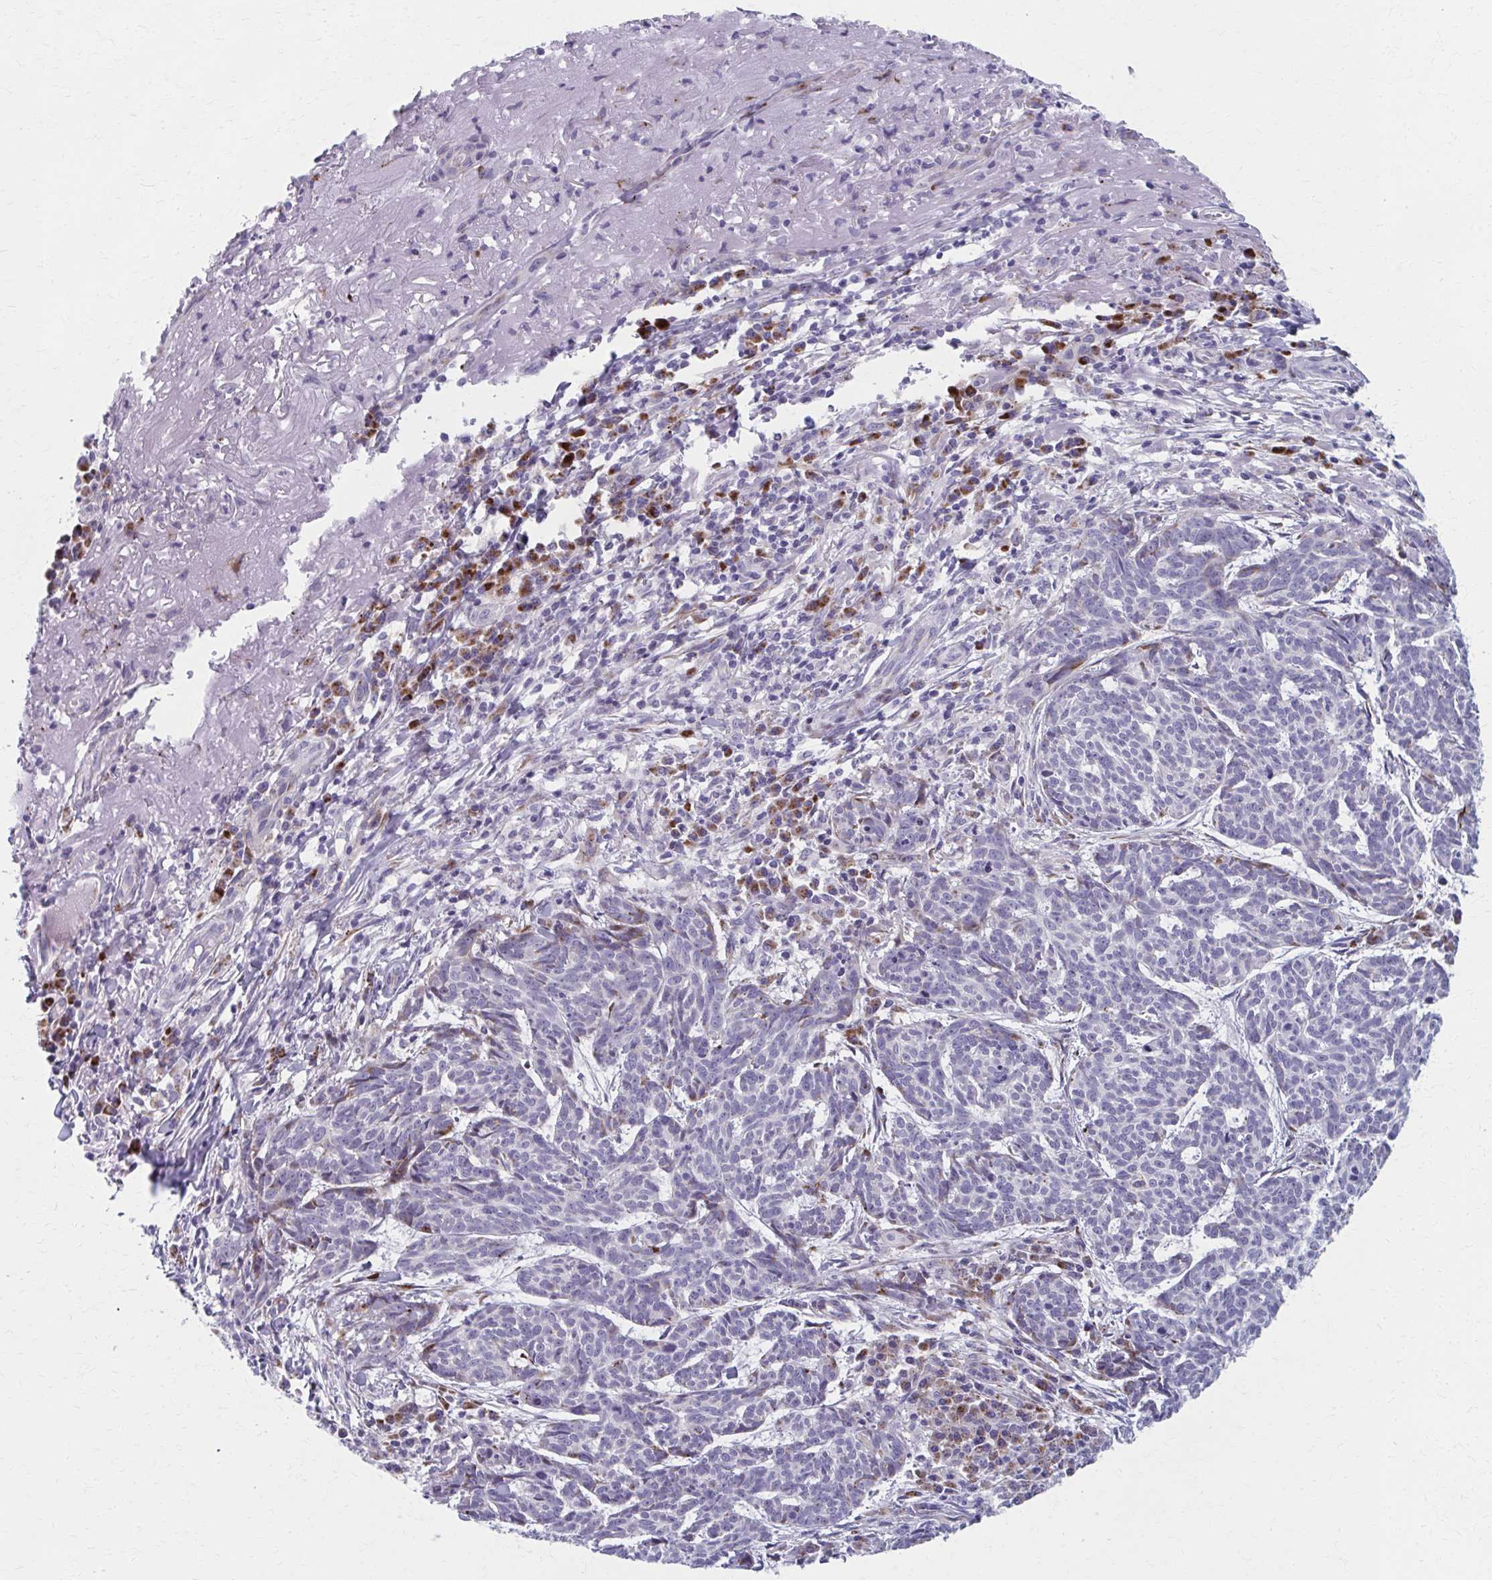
{"staining": {"intensity": "negative", "quantity": "none", "location": "none"}, "tissue": "skin cancer", "cell_type": "Tumor cells", "image_type": "cancer", "snomed": [{"axis": "morphology", "description": "Basal cell carcinoma"}, {"axis": "topography", "description": "Skin"}], "caption": "Immunohistochemistry histopathology image of human skin cancer (basal cell carcinoma) stained for a protein (brown), which demonstrates no staining in tumor cells.", "gene": "OLFM2", "patient": {"sex": "female", "age": 93}}